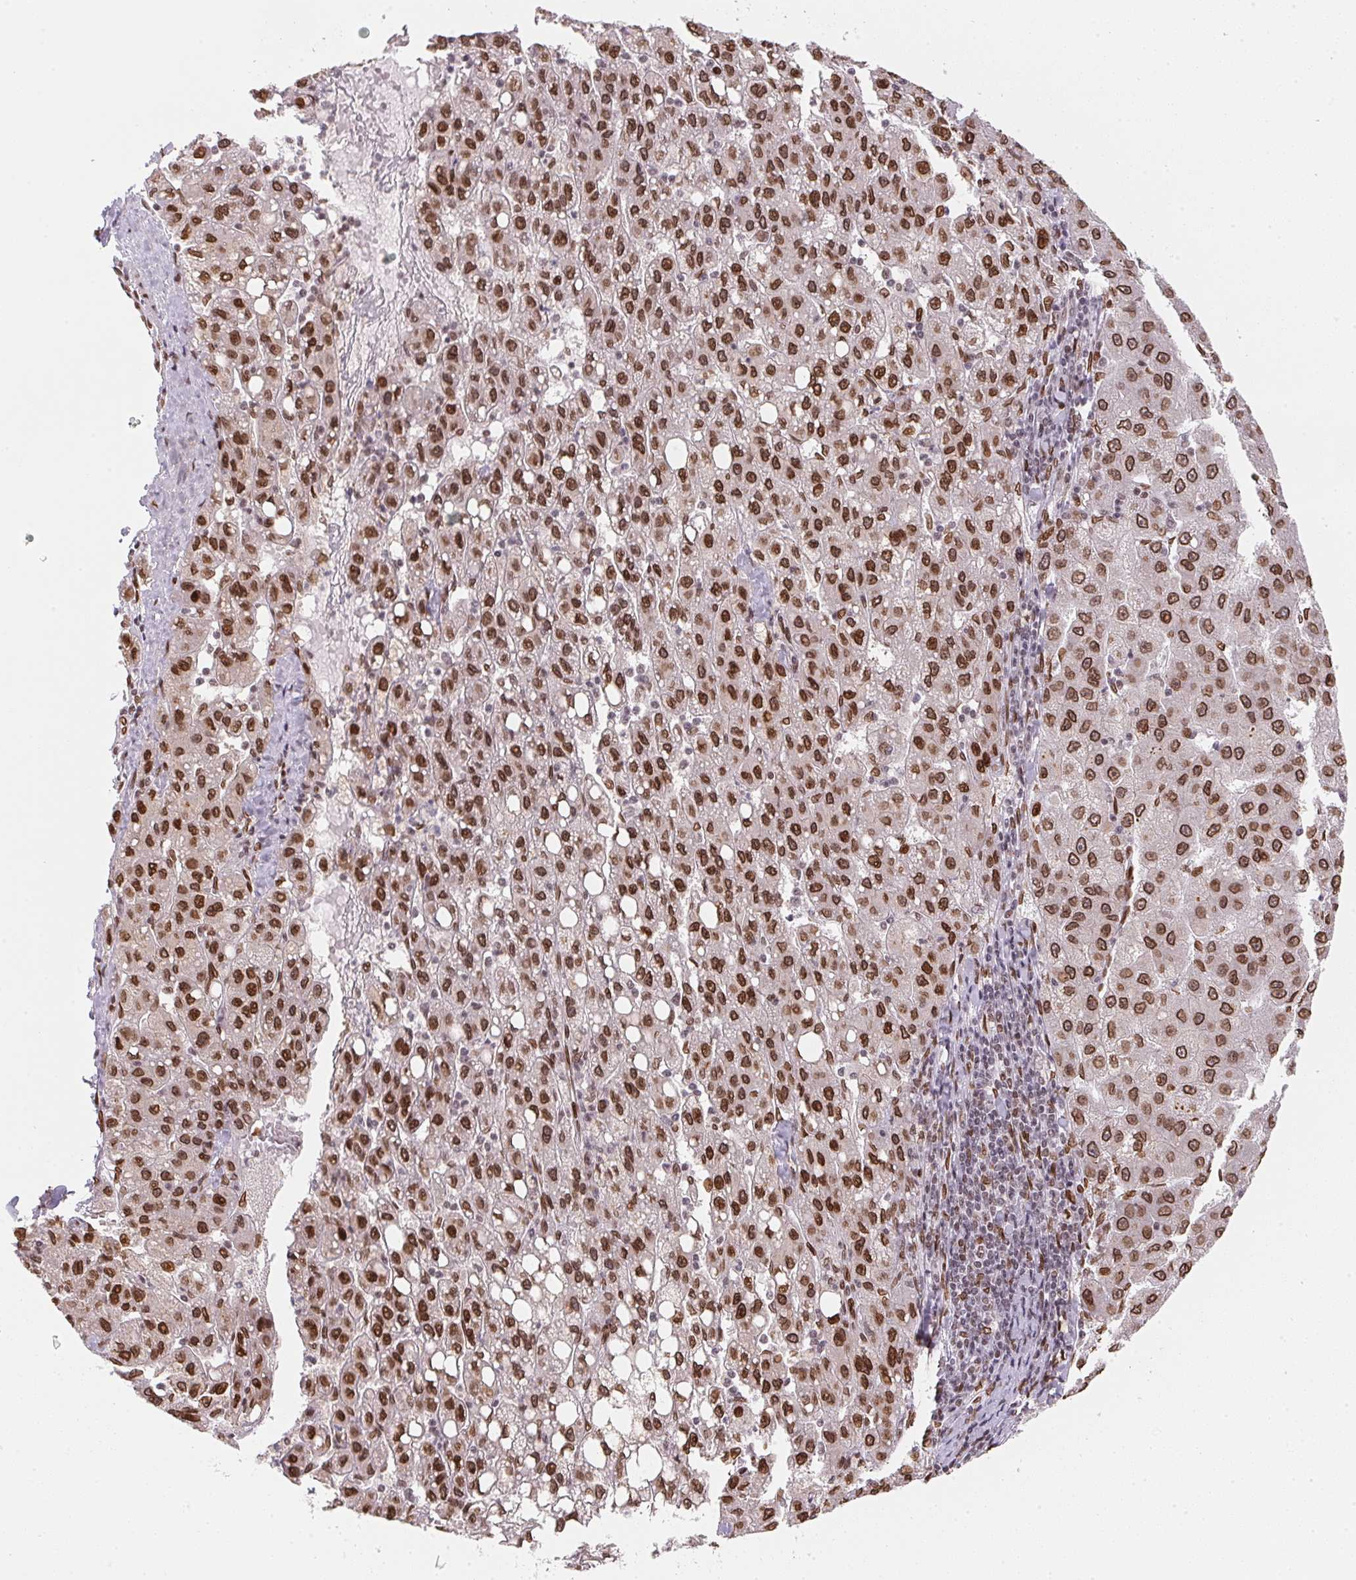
{"staining": {"intensity": "strong", "quantity": ">75%", "location": "nuclear"}, "tissue": "liver cancer", "cell_type": "Tumor cells", "image_type": "cancer", "snomed": [{"axis": "morphology", "description": "Carcinoma, Hepatocellular, NOS"}, {"axis": "topography", "description": "Liver"}], "caption": "Immunohistochemistry (DAB (3,3'-diaminobenzidine)) staining of hepatocellular carcinoma (liver) displays strong nuclear protein staining in about >75% of tumor cells. (DAB (3,3'-diaminobenzidine) IHC, brown staining for protein, blue staining for nuclei).", "gene": "SAP30BP", "patient": {"sex": "female", "age": 82}}